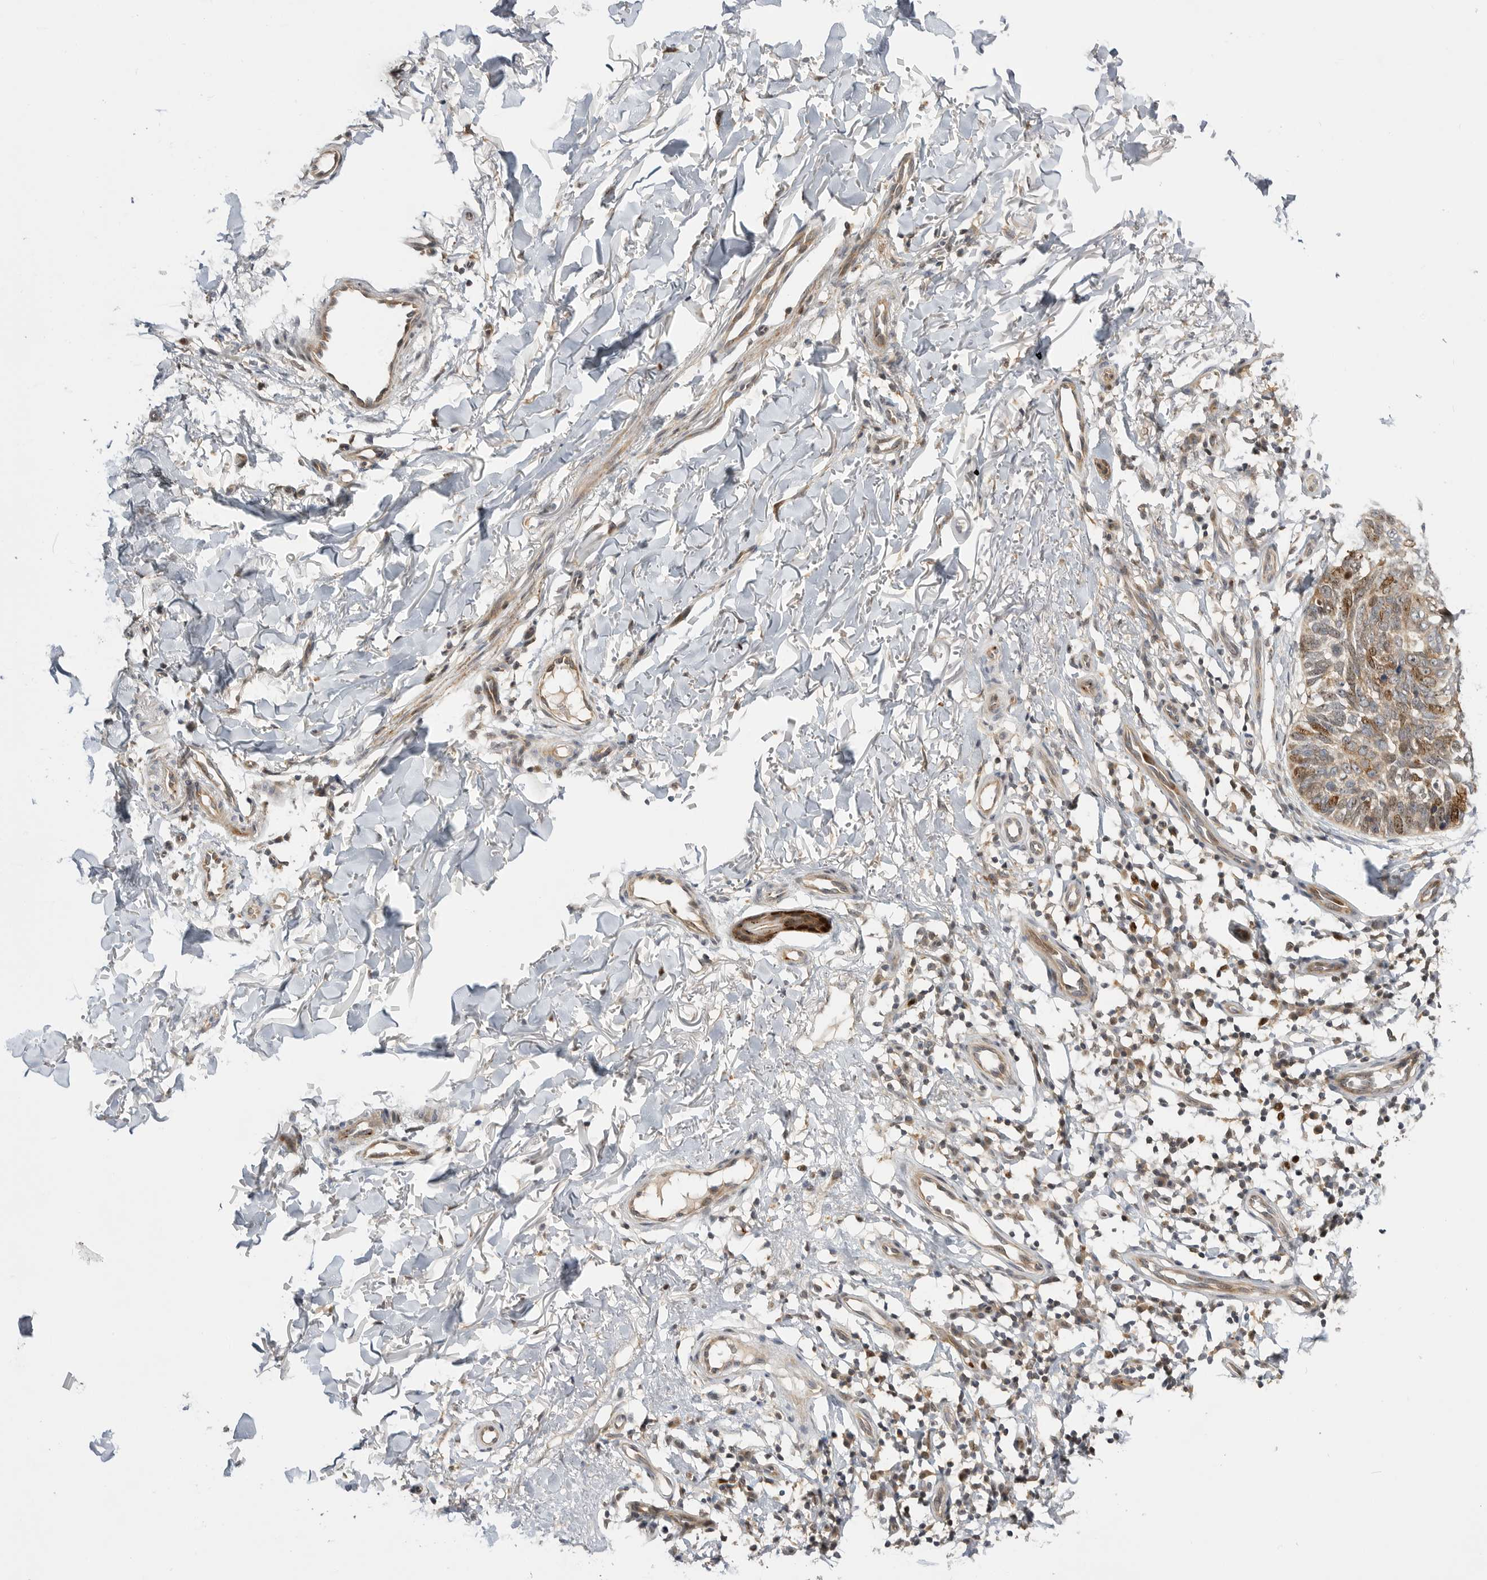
{"staining": {"intensity": "moderate", "quantity": "25%-75%", "location": "nuclear"}, "tissue": "skin cancer", "cell_type": "Tumor cells", "image_type": "cancer", "snomed": [{"axis": "morphology", "description": "Normal tissue, NOS"}, {"axis": "morphology", "description": "Basal cell carcinoma"}, {"axis": "topography", "description": "Skin"}], "caption": "IHC image of neoplastic tissue: human skin cancer (basal cell carcinoma) stained using immunohistochemistry reveals medium levels of moderate protein expression localized specifically in the nuclear of tumor cells, appearing as a nuclear brown color.", "gene": "CSNK1G3", "patient": {"sex": "male", "age": 77}}